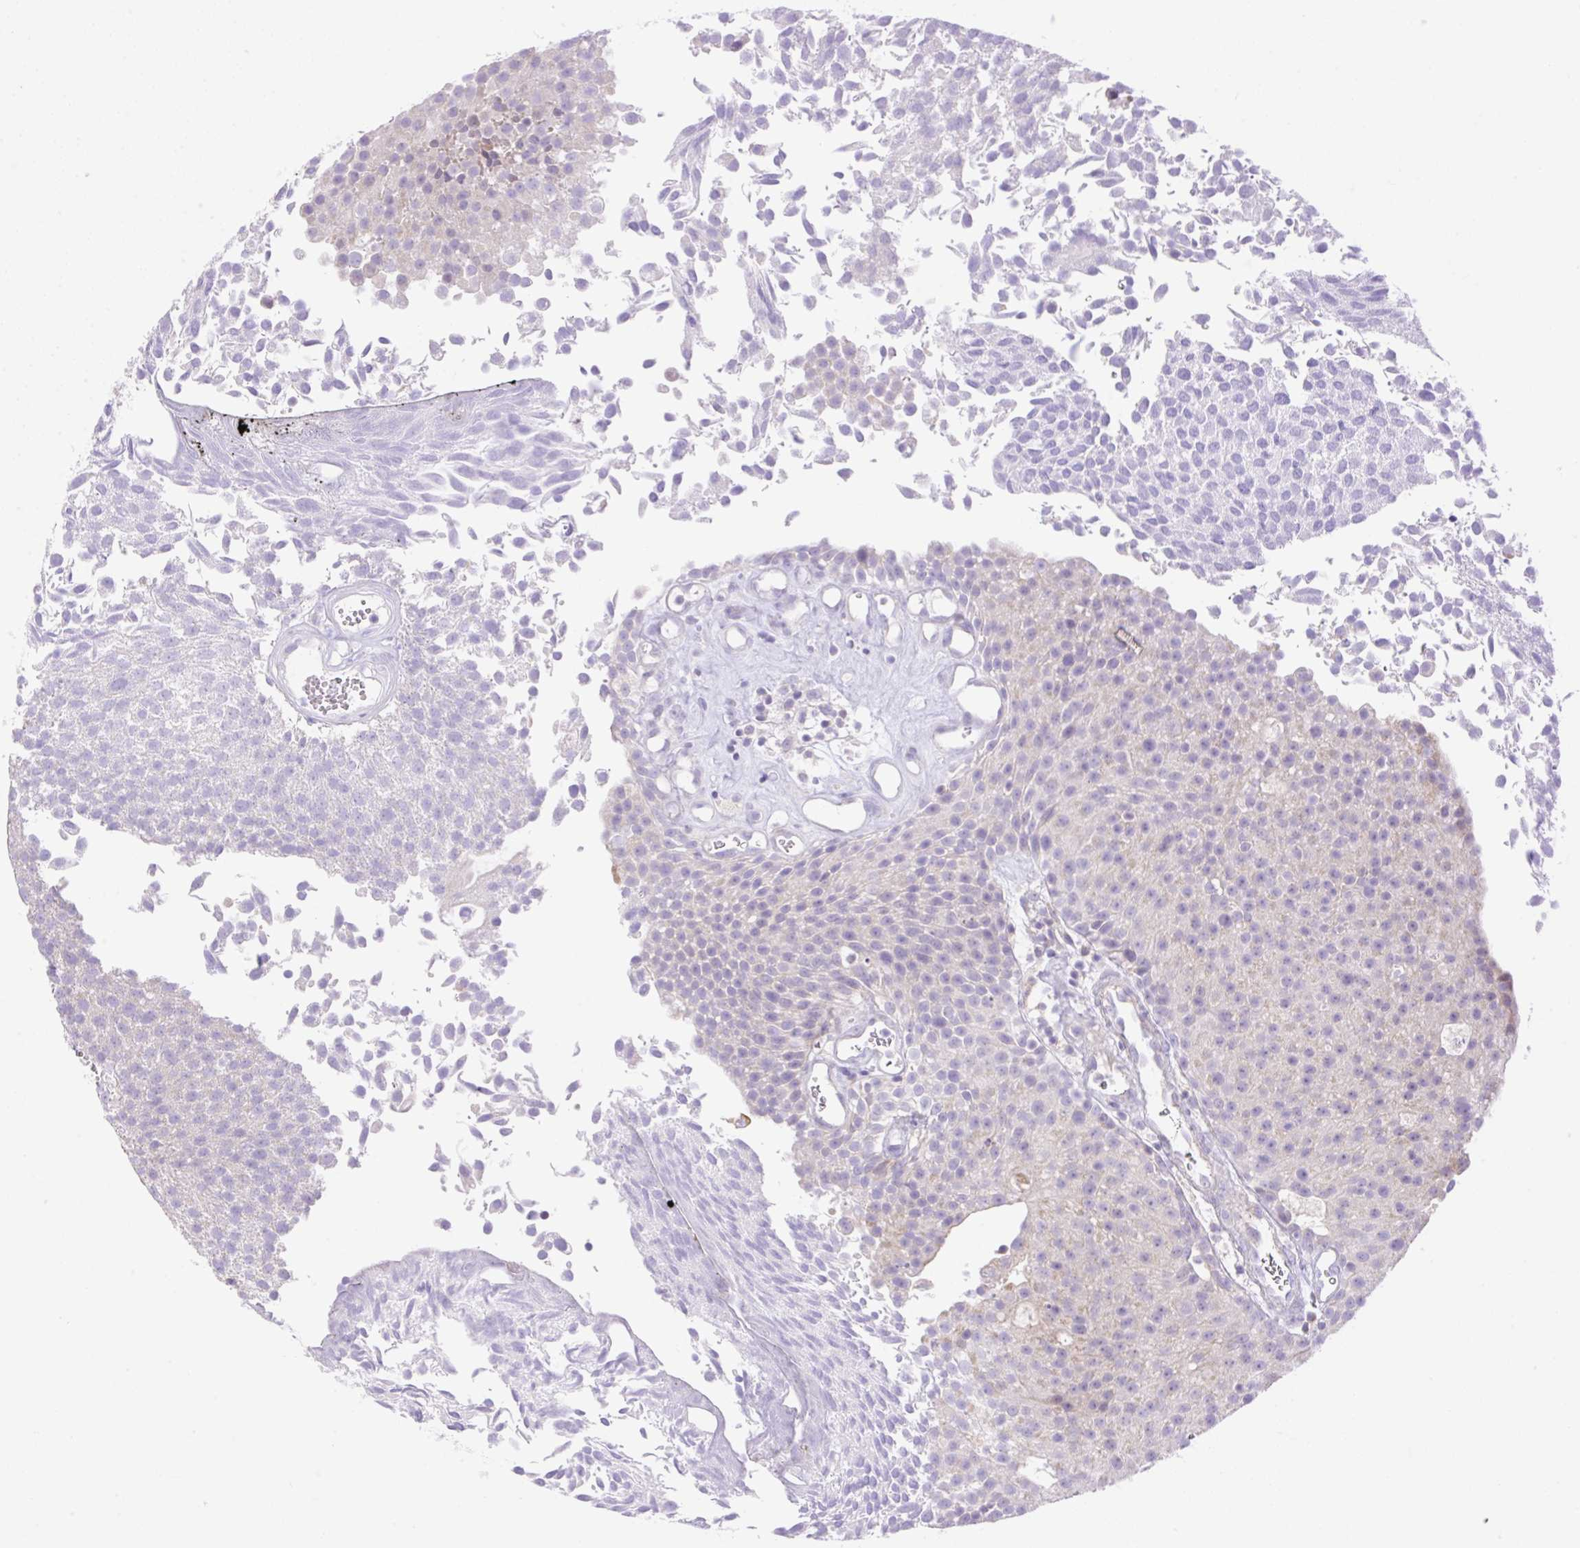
{"staining": {"intensity": "negative", "quantity": "none", "location": "none"}, "tissue": "urothelial cancer", "cell_type": "Tumor cells", "image_type": "cancer", "snomed": [{"axis": "morphology", "description": "Urothelial carcinoma, Low grade"}, {"axis": "topography", "description": "Urinary bladder"}], "caption": "Histopathology image shows no protein expression in tumor cells of urothelial carcinoma (low-grade) tissue.", "gene": "VPS25", "patient": {"sex": "female", "age": 79}}